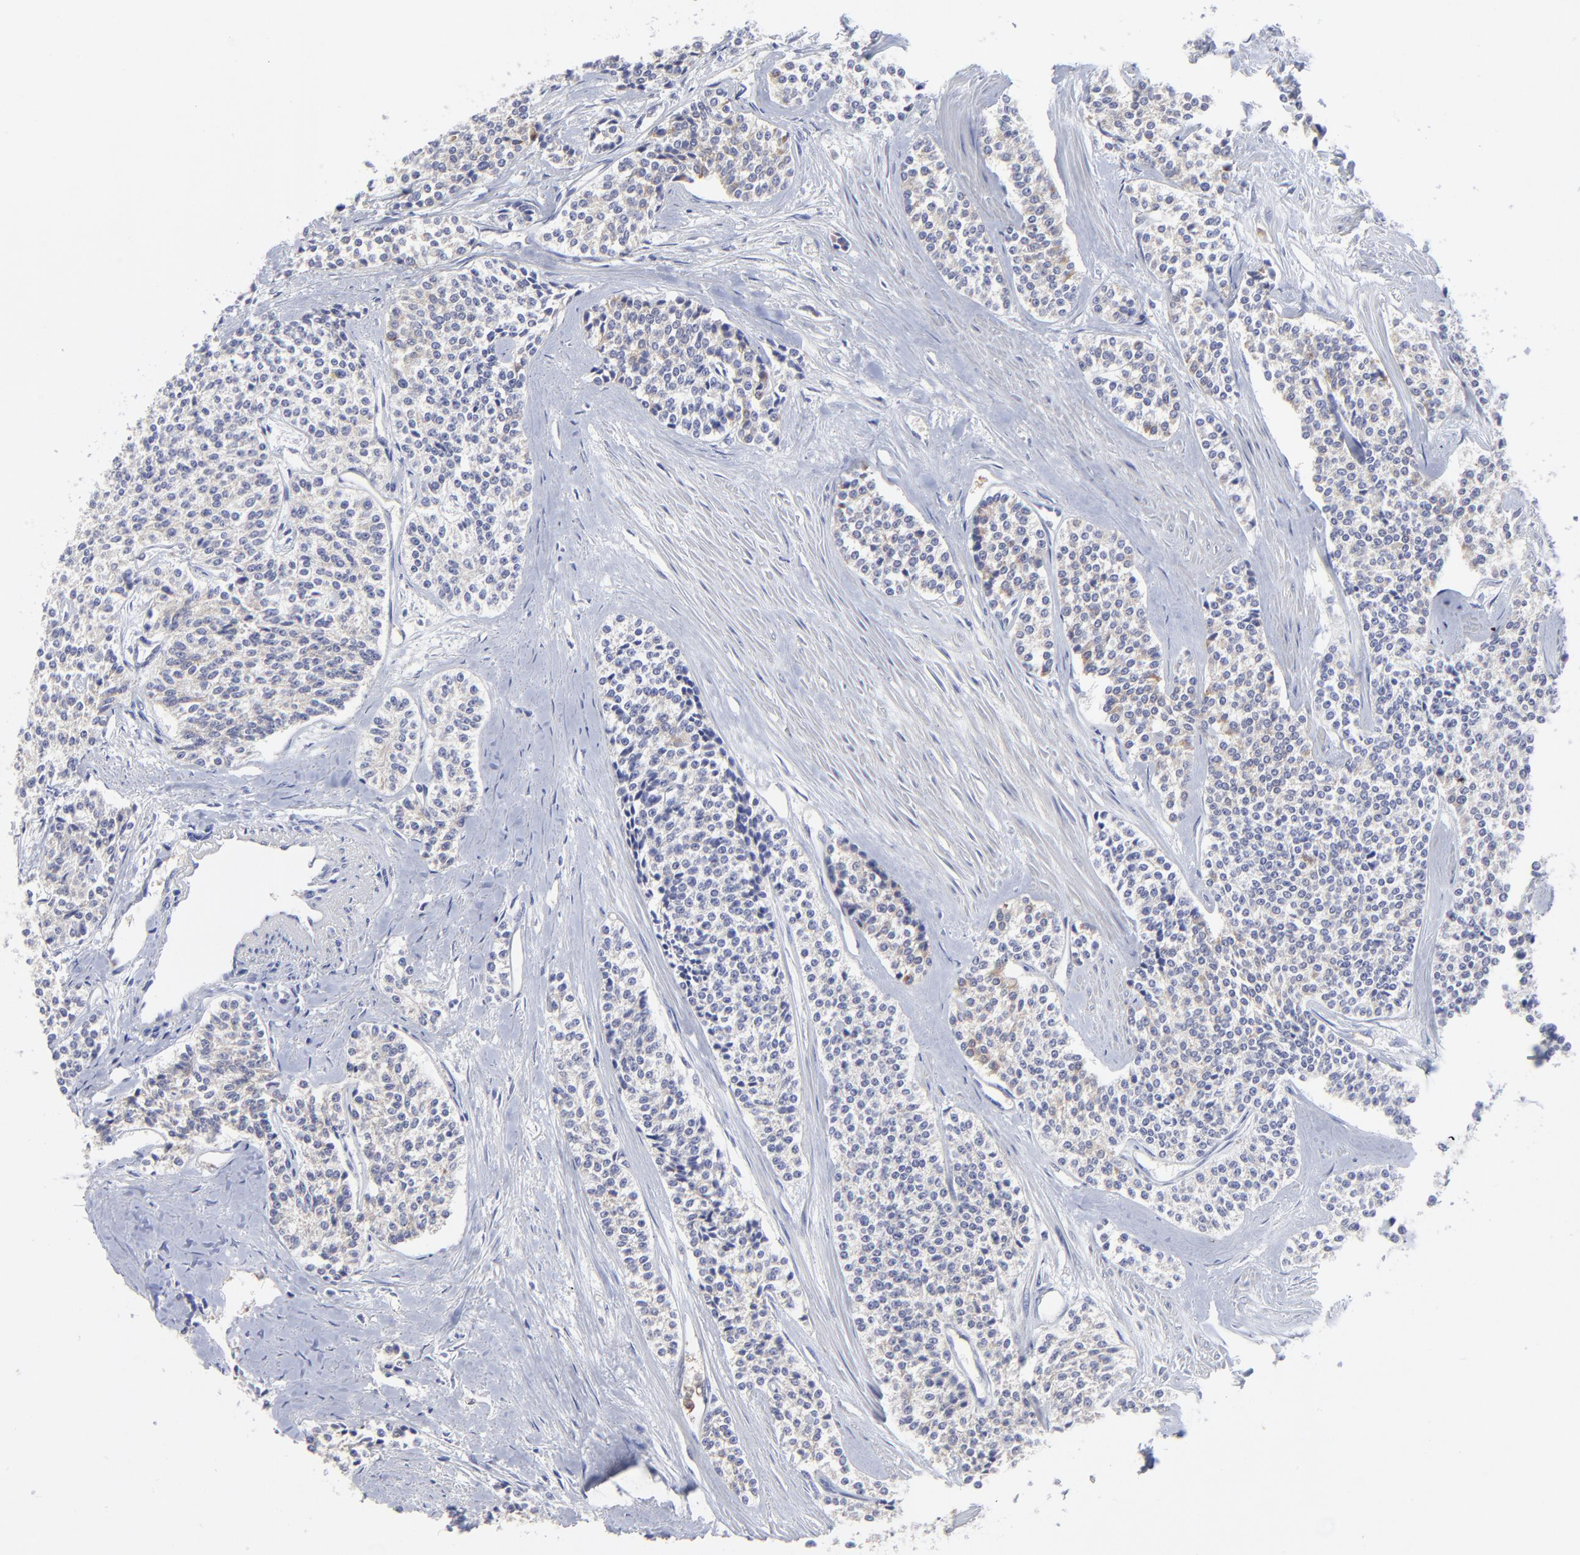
{"staining": {"intensity": "weak", "quantity": "<25%", "location": "cytoplasmic/membranous"}, "tissue": "carcinoid", "cell_type": "Tumor cells", "image_type": "cancer", "snomed": [{"axis": "morphology", "description": "Carcinoid, malignant, NOS"}, {"axis": "topography", "description": "Stomach"}], "caption": "DAB immunohistochemical staining of carcinoid (malignant) shows no significant expression in tumor cells.", "gene": "SULF2", "patient": {"sex": "female", "age": 76}}